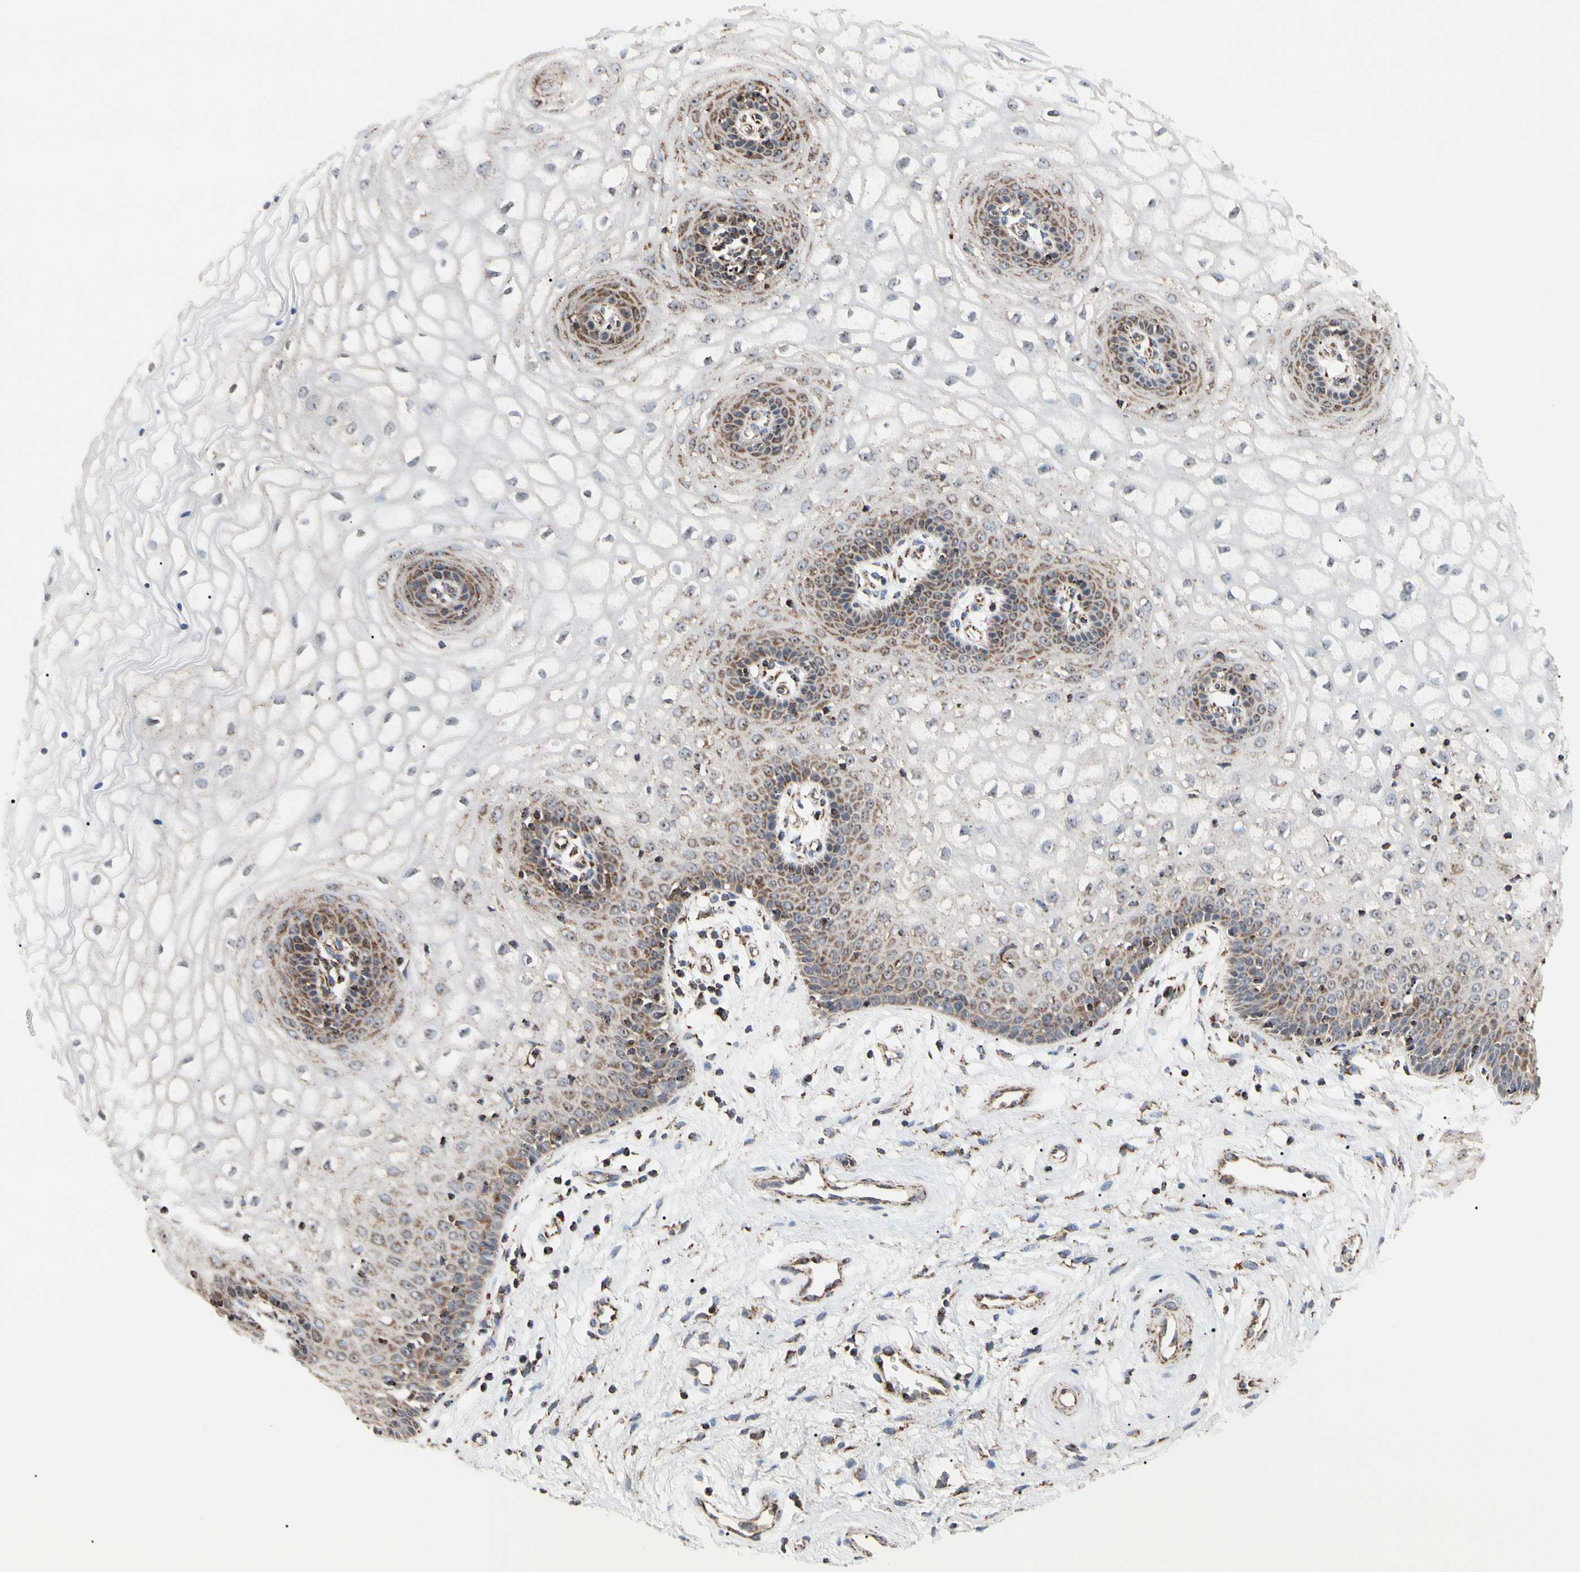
{"staining": {"intensity": "moderate", "quantity": "25%-75%", "location": "cytoplasmic/membranous"}, "tissue": "vagina", "cell_type": "Squamous epithelial cells", "image_type": "normal", "snomed": [{"axis": "morphology", "description": "Normal tissue, NOS"}, {"axis": "topography", "description": "Vagina"}], "caption": "Vagina stained with immunohistochemistry demonstrates moderate cytoplasmic/membranous expression in approximately 25%-75% of squamous epithelial cells.", "gene": "FAM110B", "patient": {"sex": "female", "age": 34}}